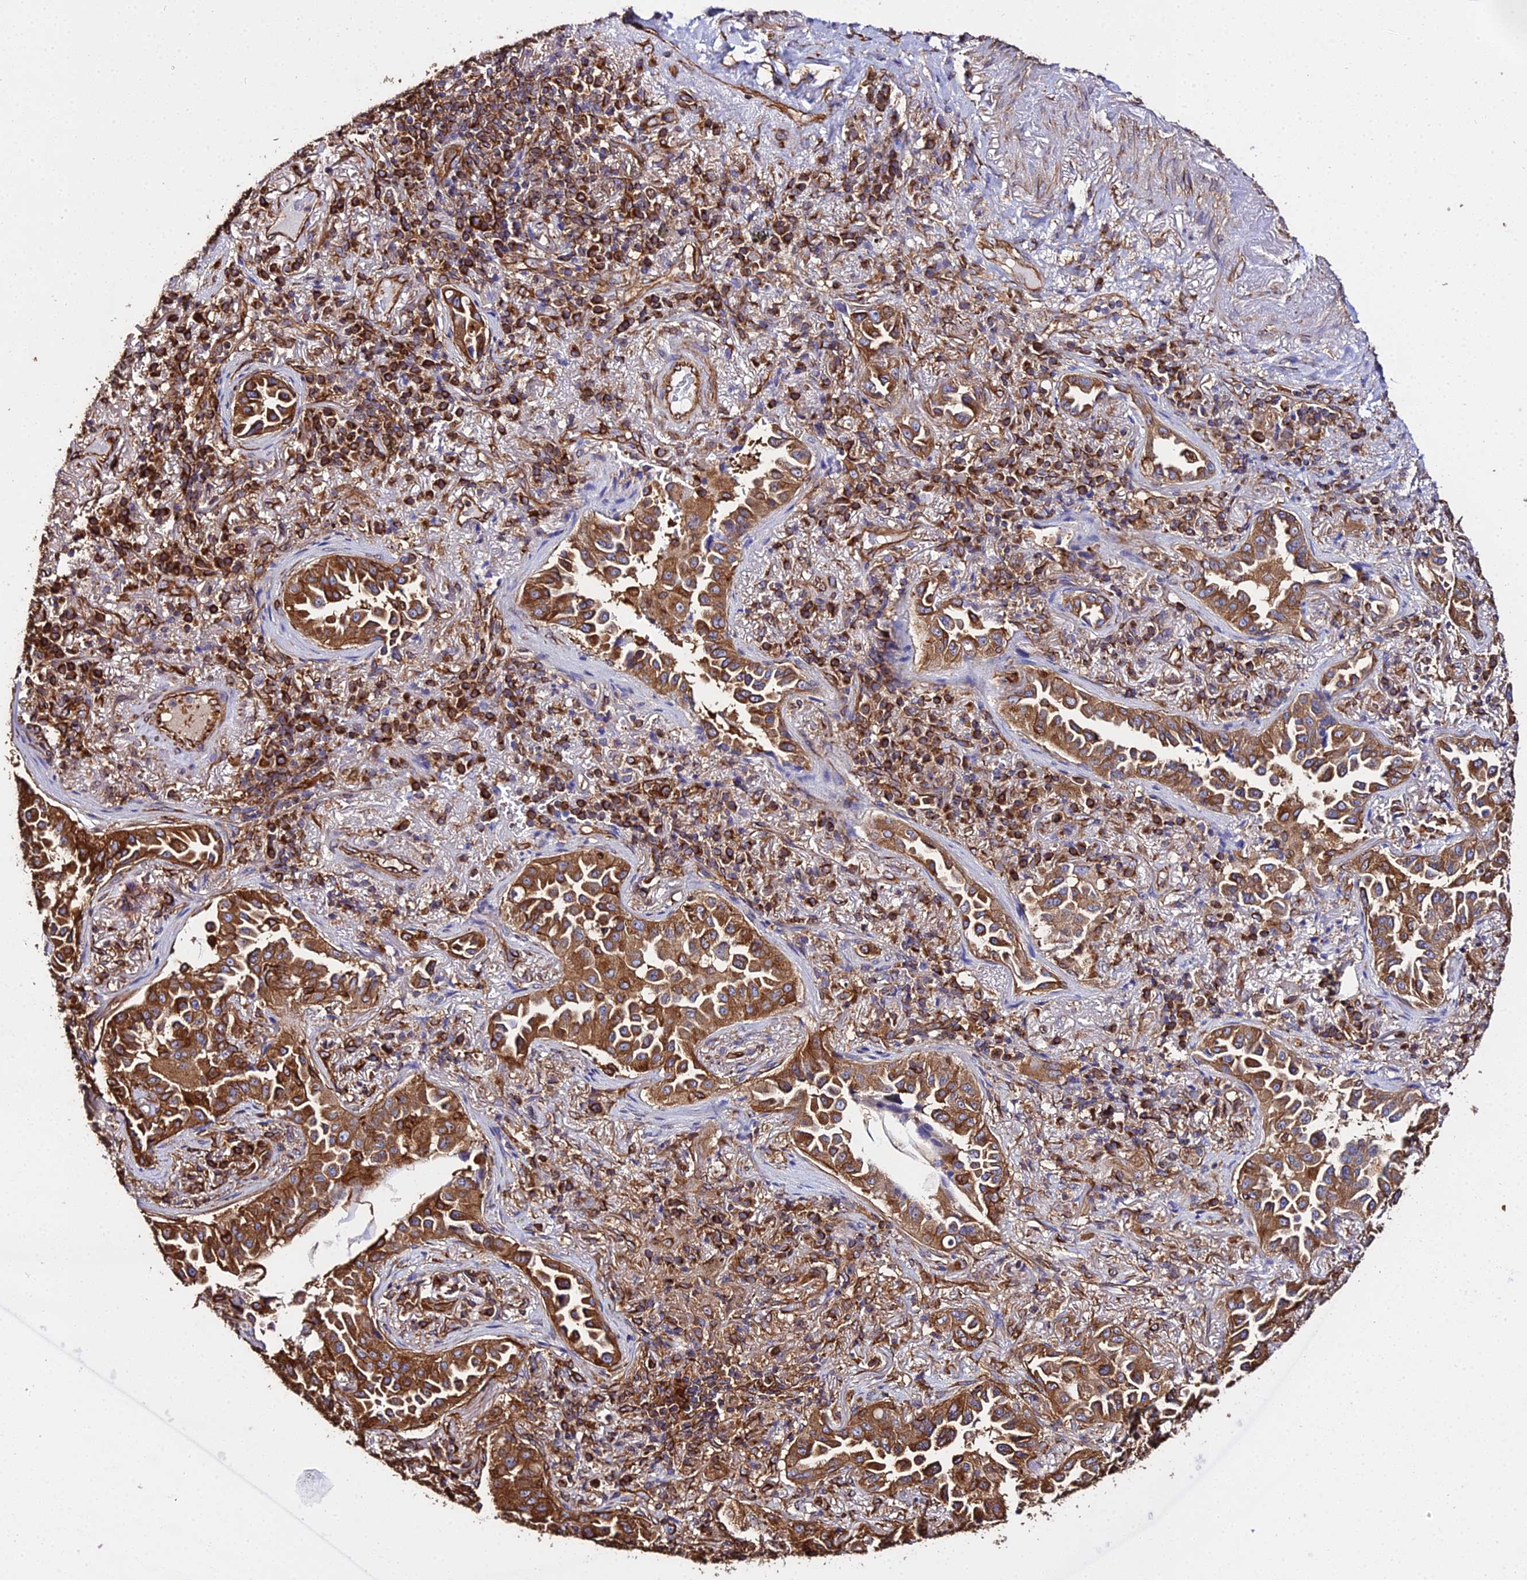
{"staining": {"intensity": "strong", "quantity": ">75%", "location": "cytoplasmic/membranous"}, "tissue": "lung cancer", "cell_type": "Tumor cells", "image_type": "cancer", "snomed": [{"axis": "morphology", "description": "Adenocarcinoma, NOS"}, {"axis": "topography", "description": "Lung"}], "caption": "A brown stain shows strong cytoplasmic/membranous positivity of a protein in human lung cancer tumor cells.", "gene": "TUBA3D", "patient": {"sex": "female", "age": 69}}